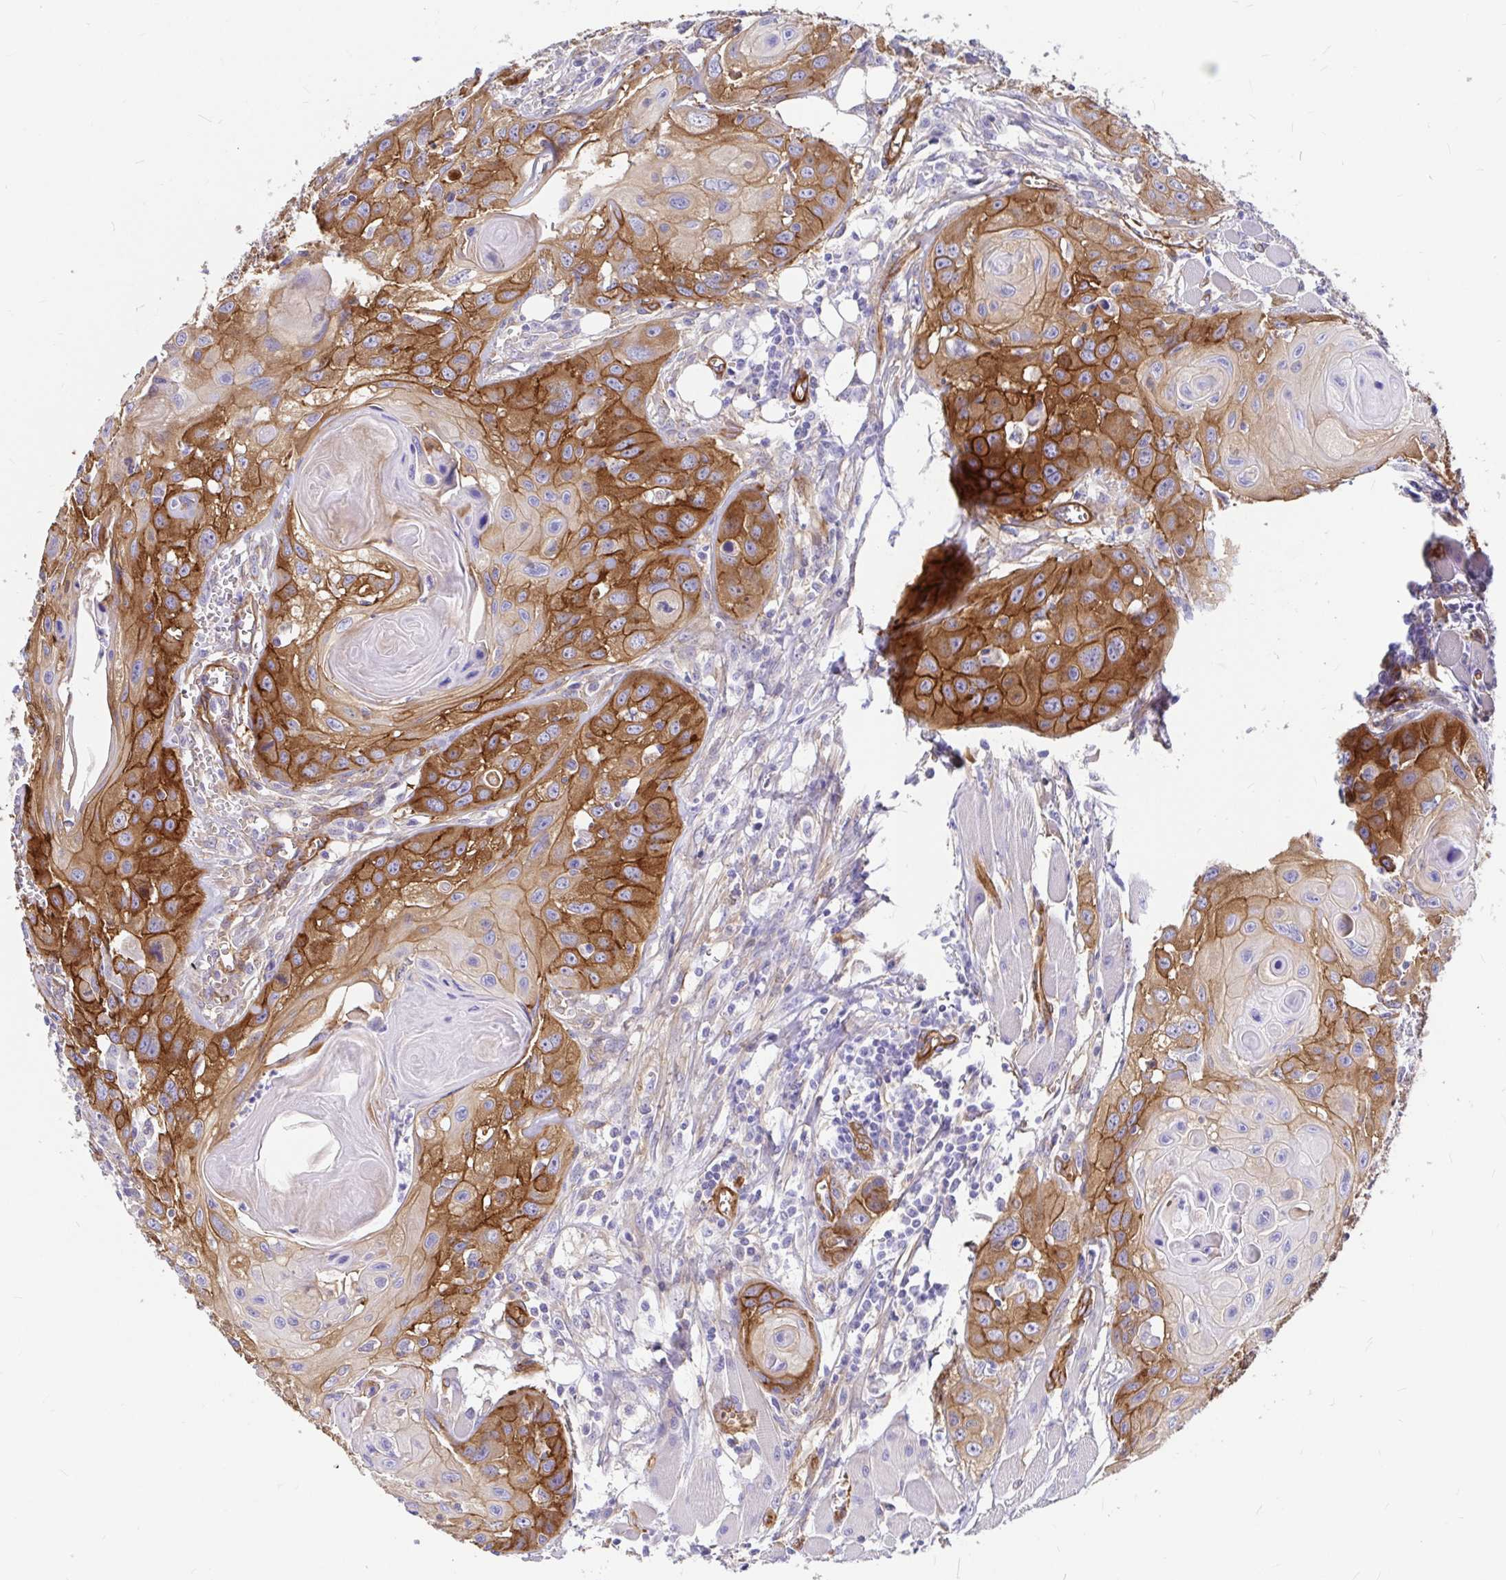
{"staining": {"intensity": "strong", "quantity": ">75%", "location": "cytoplasmic/membranous"}, "tissue": "head and neck cancer", "cell_type": "Tumor cells", "image_type": "cancer", "snomed": [{"axis": "morphology", "description": "Squamous cell carcinoma, NOS"}, {"axis": "topography", "description": "Oral tissue"}, {"axis": "topography", "description": "Head-Neck"}], "caption": "Immunohistochemical staining of head and neck cancer shows high levels of strong cytoplasmic/membranous positivity in about >75% of tumor cells.", "gene": "MYO1B", "patient": {"sex": "male", "age": 58}}